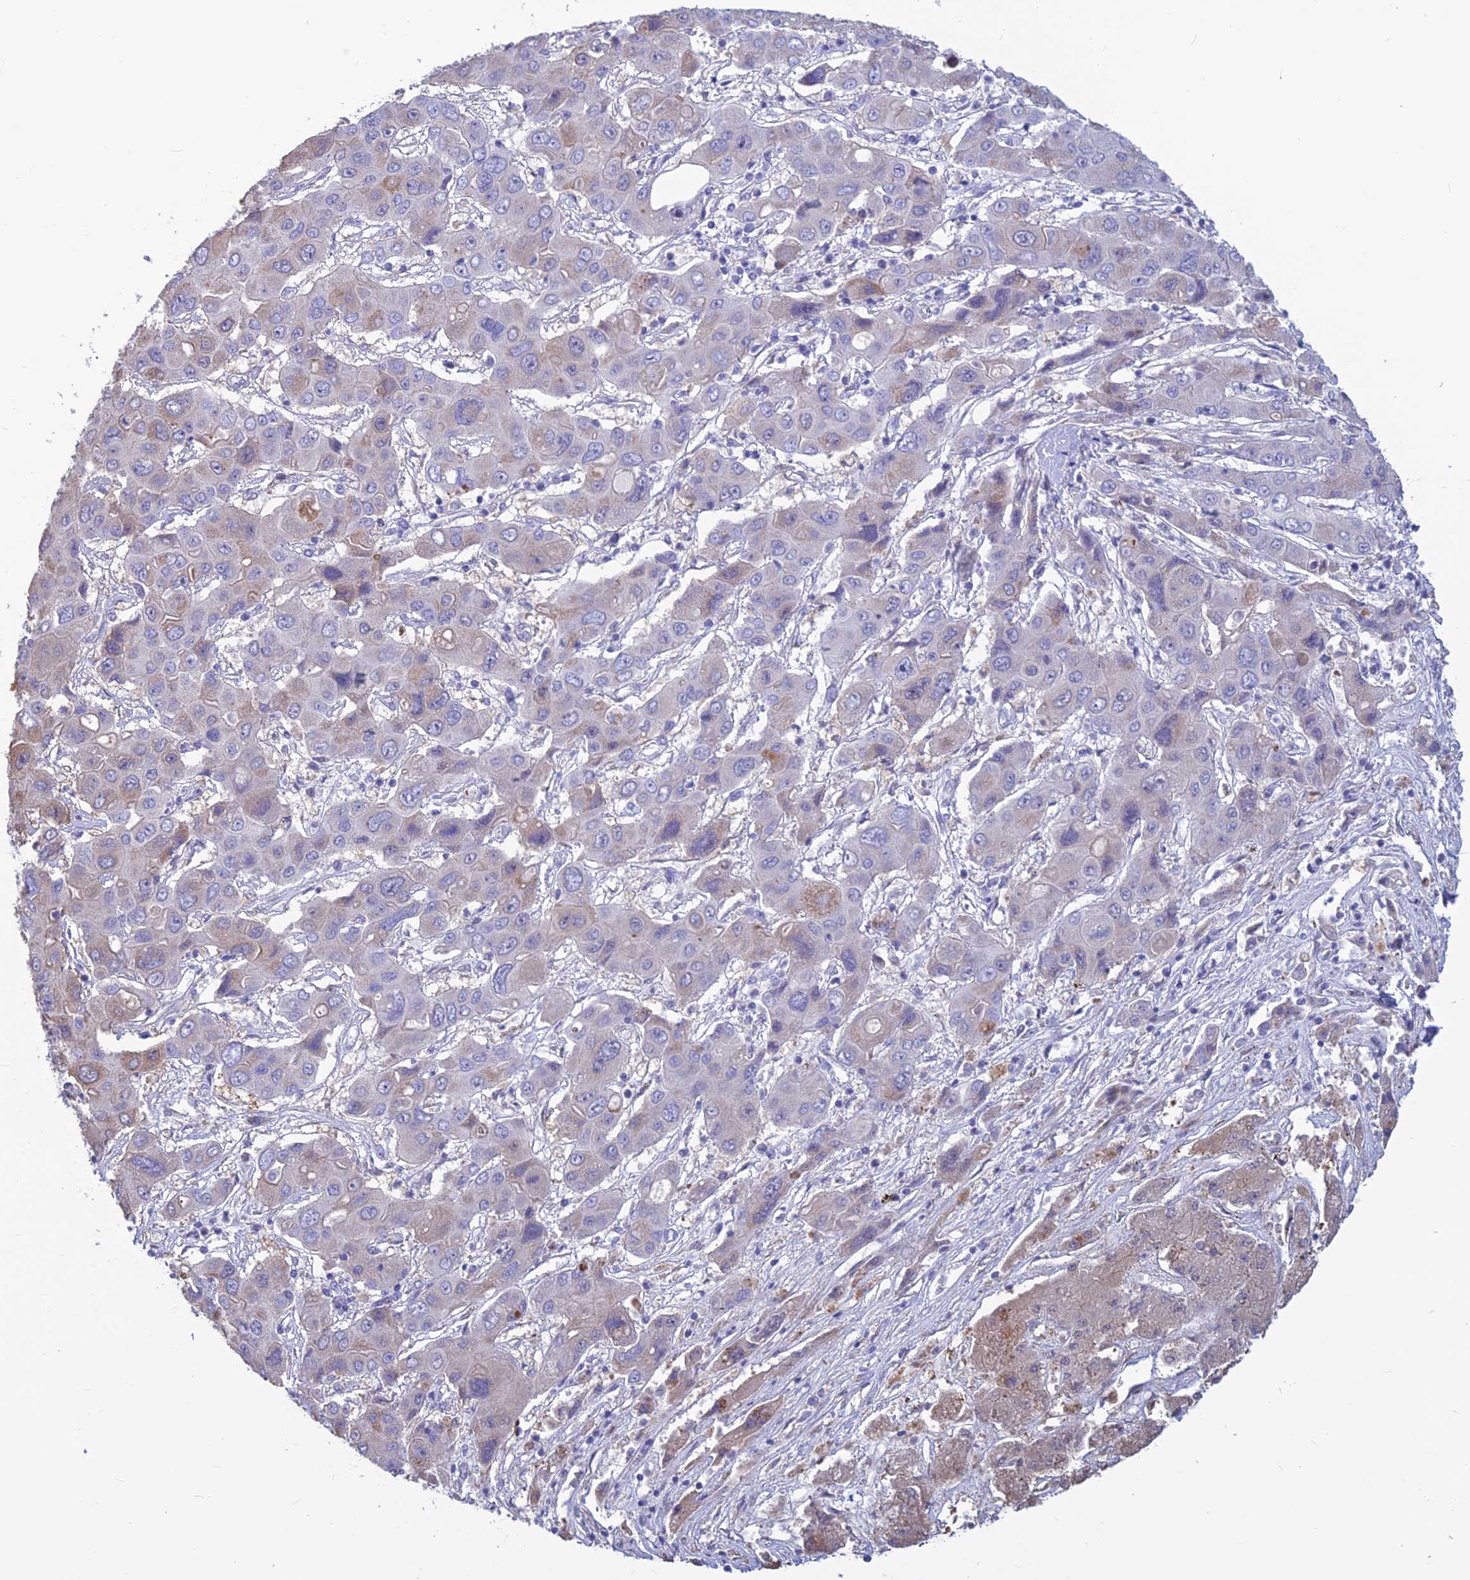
{"staining": {"intensity": "weak", "quantity": "<25%", "location": "cytoplasmic/membranous"}, "tissue": "liver cancer", "cell_type": "Tumor cells", "image_type": "cancer", "snomed": [{"axis": "morphology", "description": "Cholangiocarcinoma"}, {"axis": "topography", "description": "Liver"}], "caption": "A high-resolution image shows immunohistochemistry staining of liver cancer (cholangiocarcinoma), which reveals no significant positivity in tumor cells.", "gene": "BHMT2", "patient": {"sex": "male", "age": 67}}